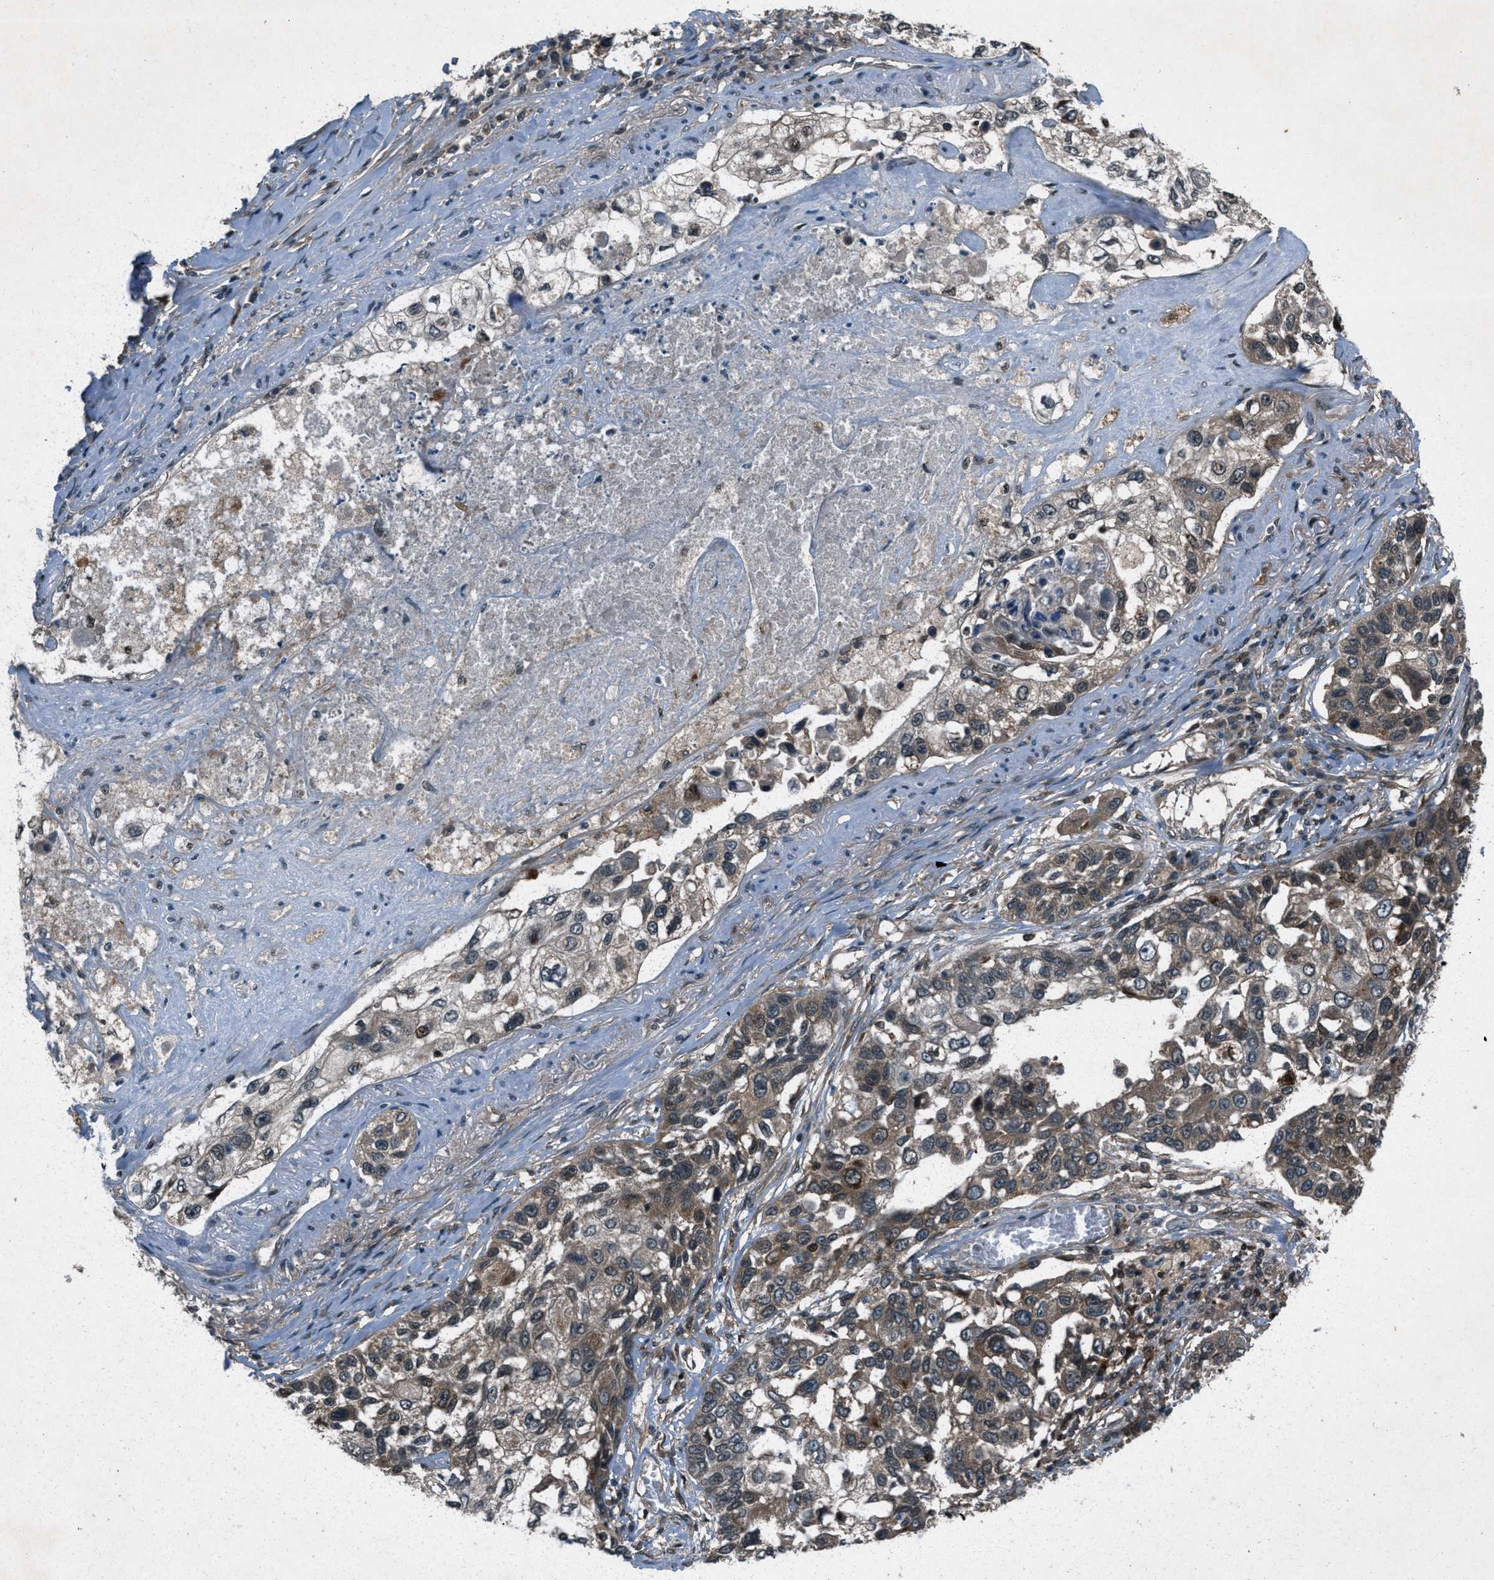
{"staining": {"intensity": "moderate", "quantity": ">75%", "location": "cytoplasmic/membranous"}, "tissue": "lung cancer", "cell_type": "Tumor cells", "image_type": "cancer", "snomed": [{"axis": "morphology", "description": "Squamous cell carcinoma, NOS"}, {"axis": "topography", "description": "Lung"}], "caption": "High-power microscopy captured an immunohistochemistry photomicrograph of squamous cell carcinoma (lung), revealing moderate cytoplasmic/membranous staining in approximately >75% of tumor cells. (DAB IHC, brown staining for protein, blue staining for nuclei).", "gene": "EPSTI1", "patient": {"sex": "male", "age": 71}}